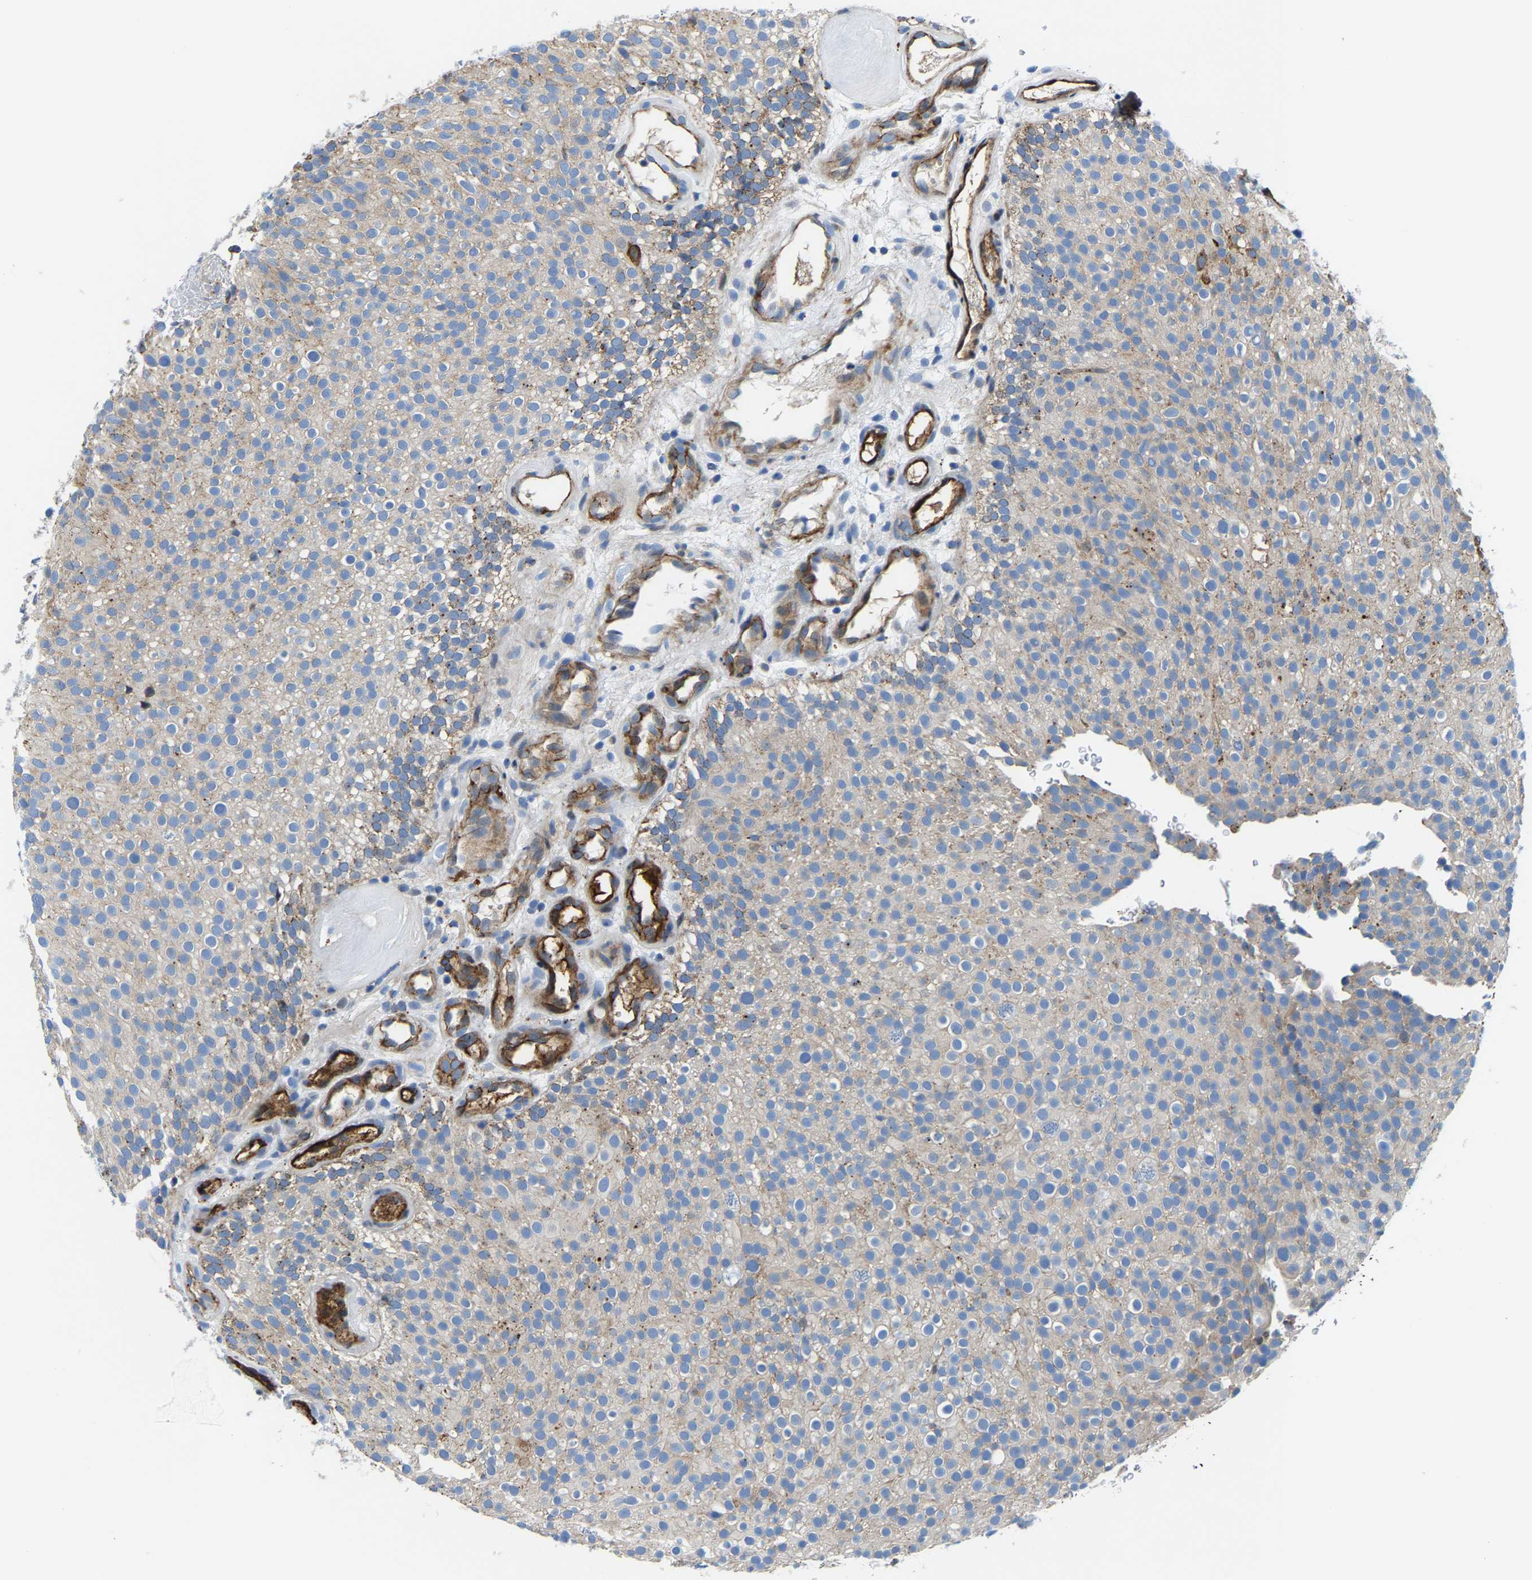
{"staining": {"intensity": "moderate", "quantity": "<25%", "location": "cytoplasmic/membranous"}, "tissue": "urothelial cancer", "cell_type": "Tumor cells", "image_type": "cancer", "snomed": [{"axis": "morphology", "description": "Urothelial carcinoma, Low grade"}, {"axis": "topography", "description": "Urinary bladder"}], "caption": "The immunohistochemical stain shows moderate cytoplasmic/membranous positivity in tumor cells of urothelial cancer tissue. (Brightfield microscopy of DAB IHC at high magnification).", "gene": "DPP7", "patient": {"sex": "male", "age": 78}}